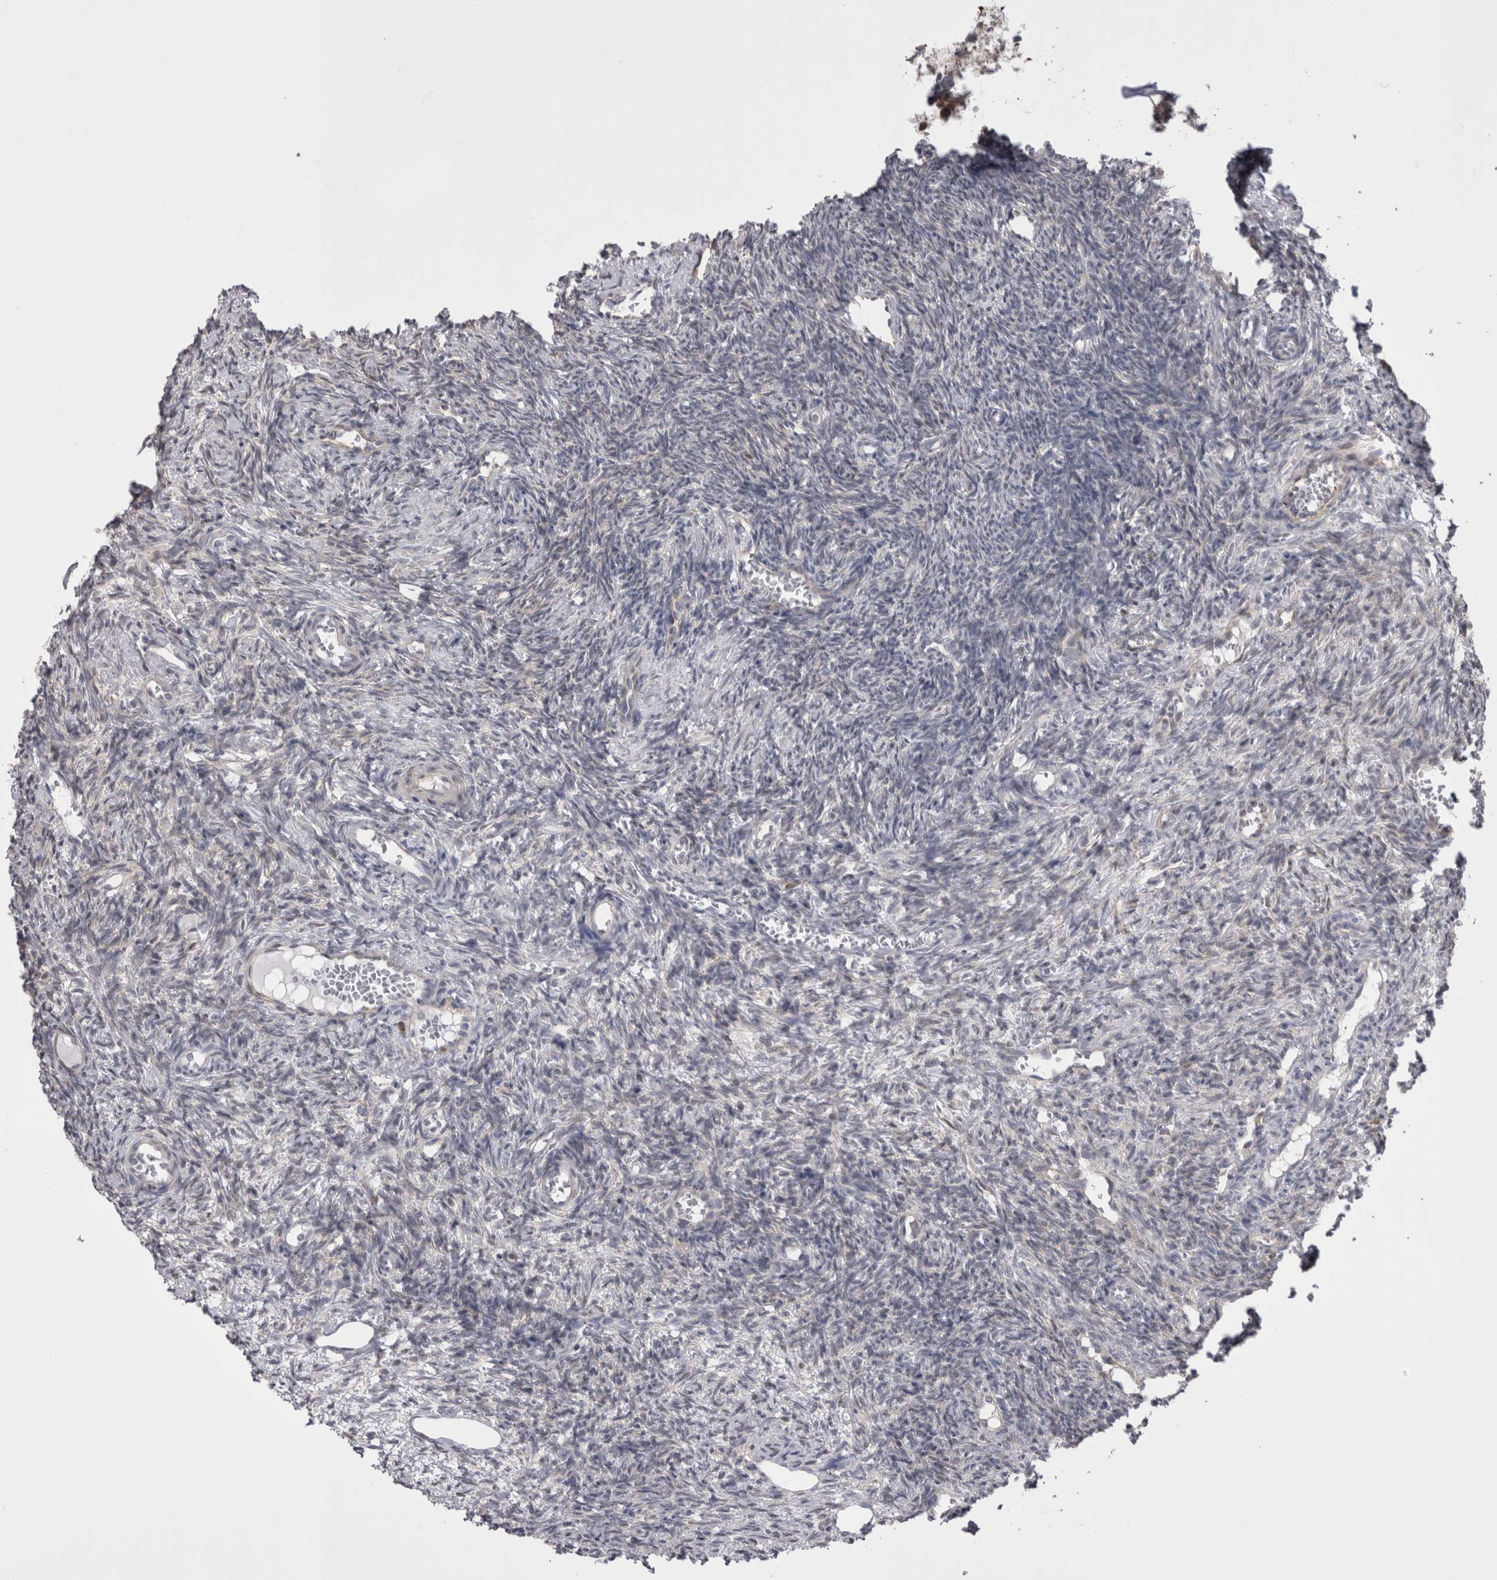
{"staining": {"intensity": "negative", "quantity": "none", "location": "none"}, "tissue": "ovary", "cell_type": "Follicle cells", "image_type": "normal", "snomed": [{"axis": "morphology", "description": "Normal tissue, NOS"}, {"axis": "topography", "description": "Ovary"}], "caption": "DAB immunohistochemical staining of unremarkable ovary shows no significant positivity in follicle cells. (Immunohistochemistry, brightfield microscopy, high magnification).", "gene": "CHIC1", "patient": {"sex": "female", "age": 27}}